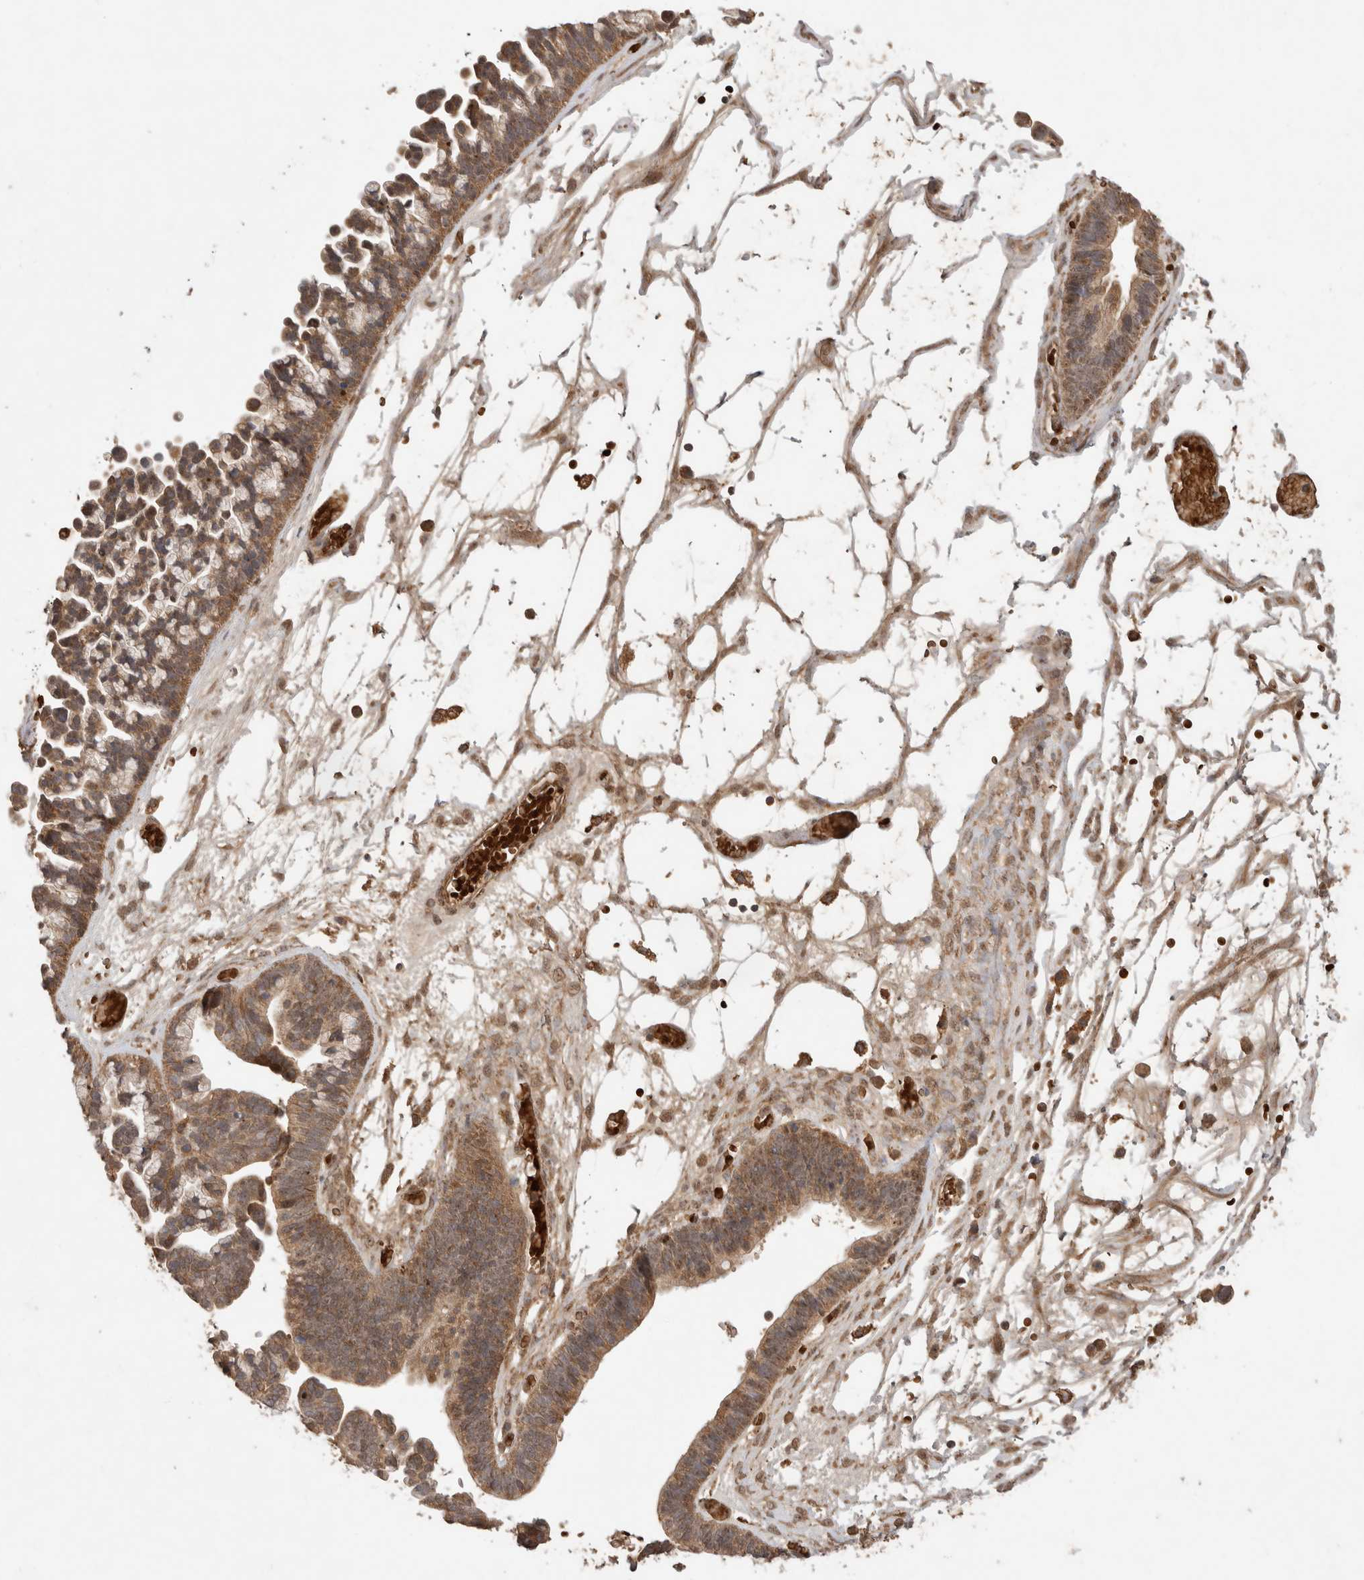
{"staining": {"intensity": "moderate", "quantity": ">75%", "location": "cytoplasmic/membranous"}, "tissue": "ovarian cancer", "cell_type": "Tumor cells", "image_type": "cancer", "snomed": [{"axis": "morphology", "description": "Cystadenocarcinoma, serous, NOS"}, {"axis": "topography", "description": "Ovary"}], "caption": "Approximately >75% of tumor cells in human serous cystadenocarcinoma (ovarian) exhibit moderate cytoplasmic/membranous protein staining as visualized by brown immunohistochemical staining.", "gene": "FAM221A", "patient": {"sex": "female", "age": 56}}